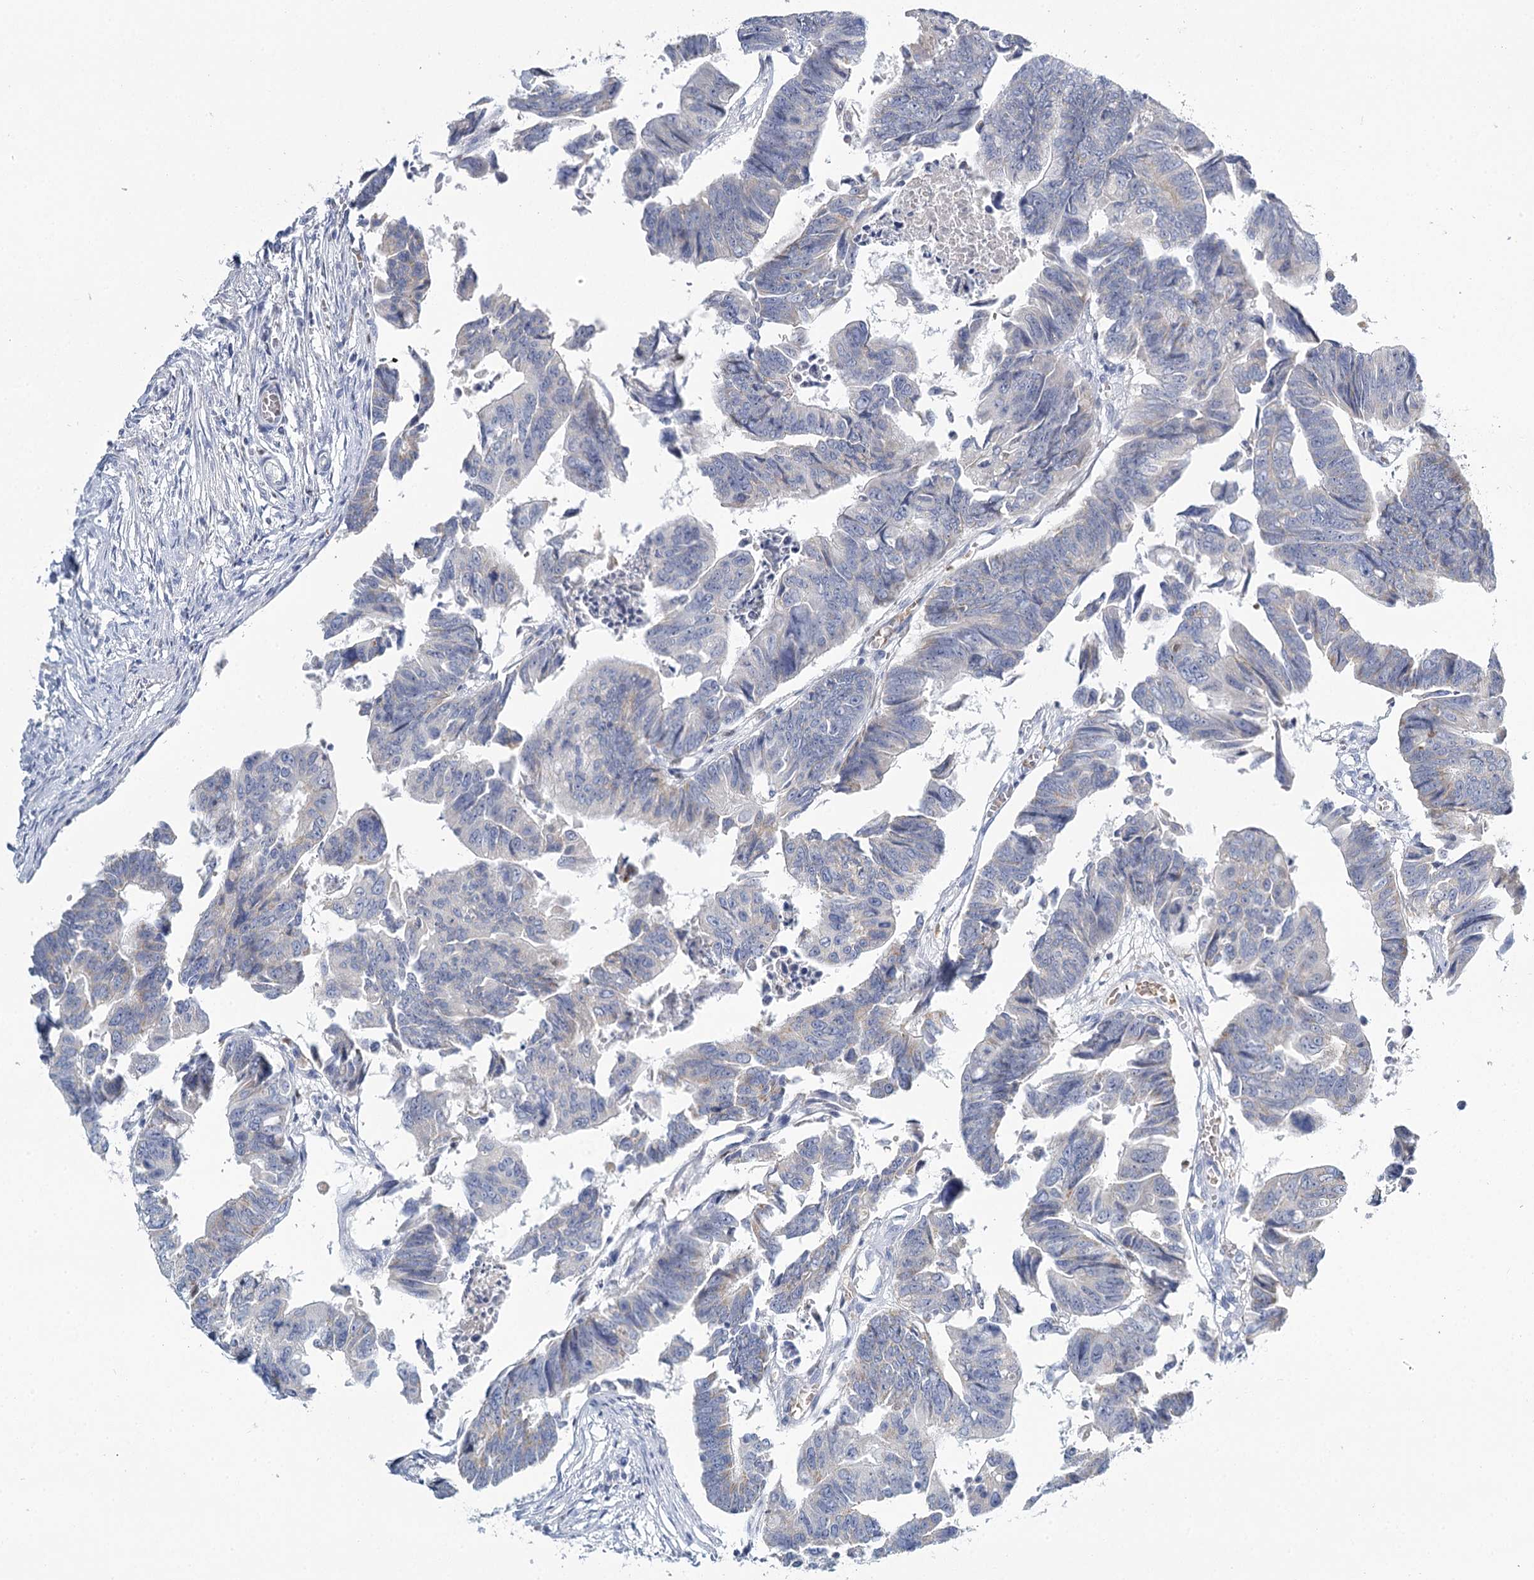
{"staining": {"intensity": "negative", "quantity": "none", "location": "none"}, "tissue": "colorectal cancer", "cell_type": "Tumor cells", "image_type": "cancer", "snomed": [{"axis": "morphology", "description": "Adenocarcinoma, NOS"}, {"axis": "topography", "description": "Rectum"}], "caption": "IHC photomicrograph of neoplastic tissue: human colorectal adenocarcinoma stained with DAB (3,3'-diaminobenzidine) displays no significant protein staining in tumor cells.", "gene": "IGSF3", "patient": {"sex": "female", "age": 65}}